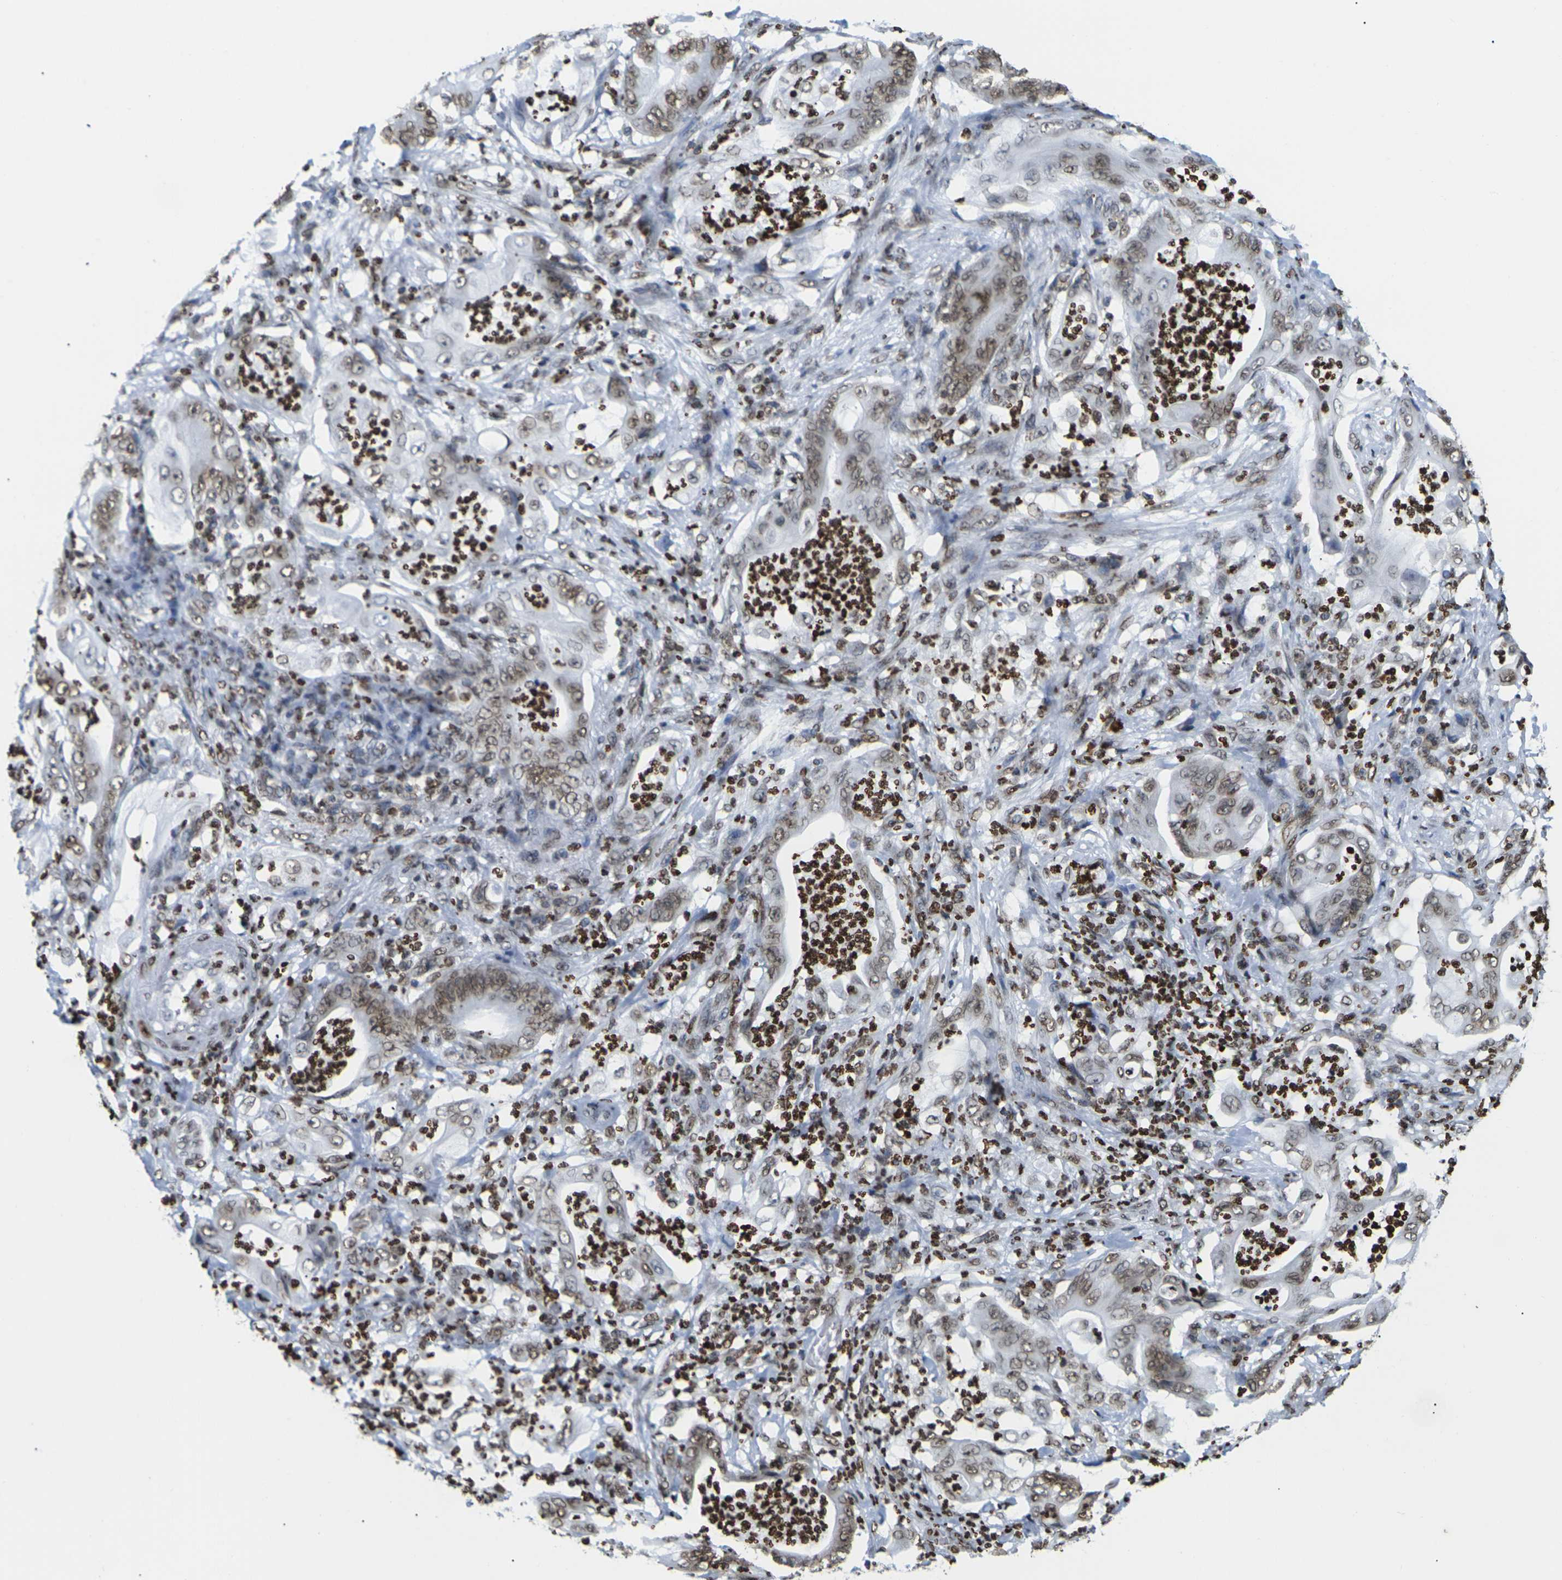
{"staining": {"intensity": "moderate", "quantity": ">75%", "location": "nuclear"}, "tissue": "stomach cancer", "cell_type": "Tumor cells", "image_type": "cancer", "snomed": [{"axis": "morphology", "description": "Adenocarcinoma, NOS"}, {"axis": "topography", "description": "Stomach"}], "caption": "A photomicrograph showing moderate nuclear expression in about >75% of tumor cells in stomach cancer, as visualized by brown immunohistochemical staining.", "gene": "H2AC21", "patient": {"sex": "female", "age": 73}}